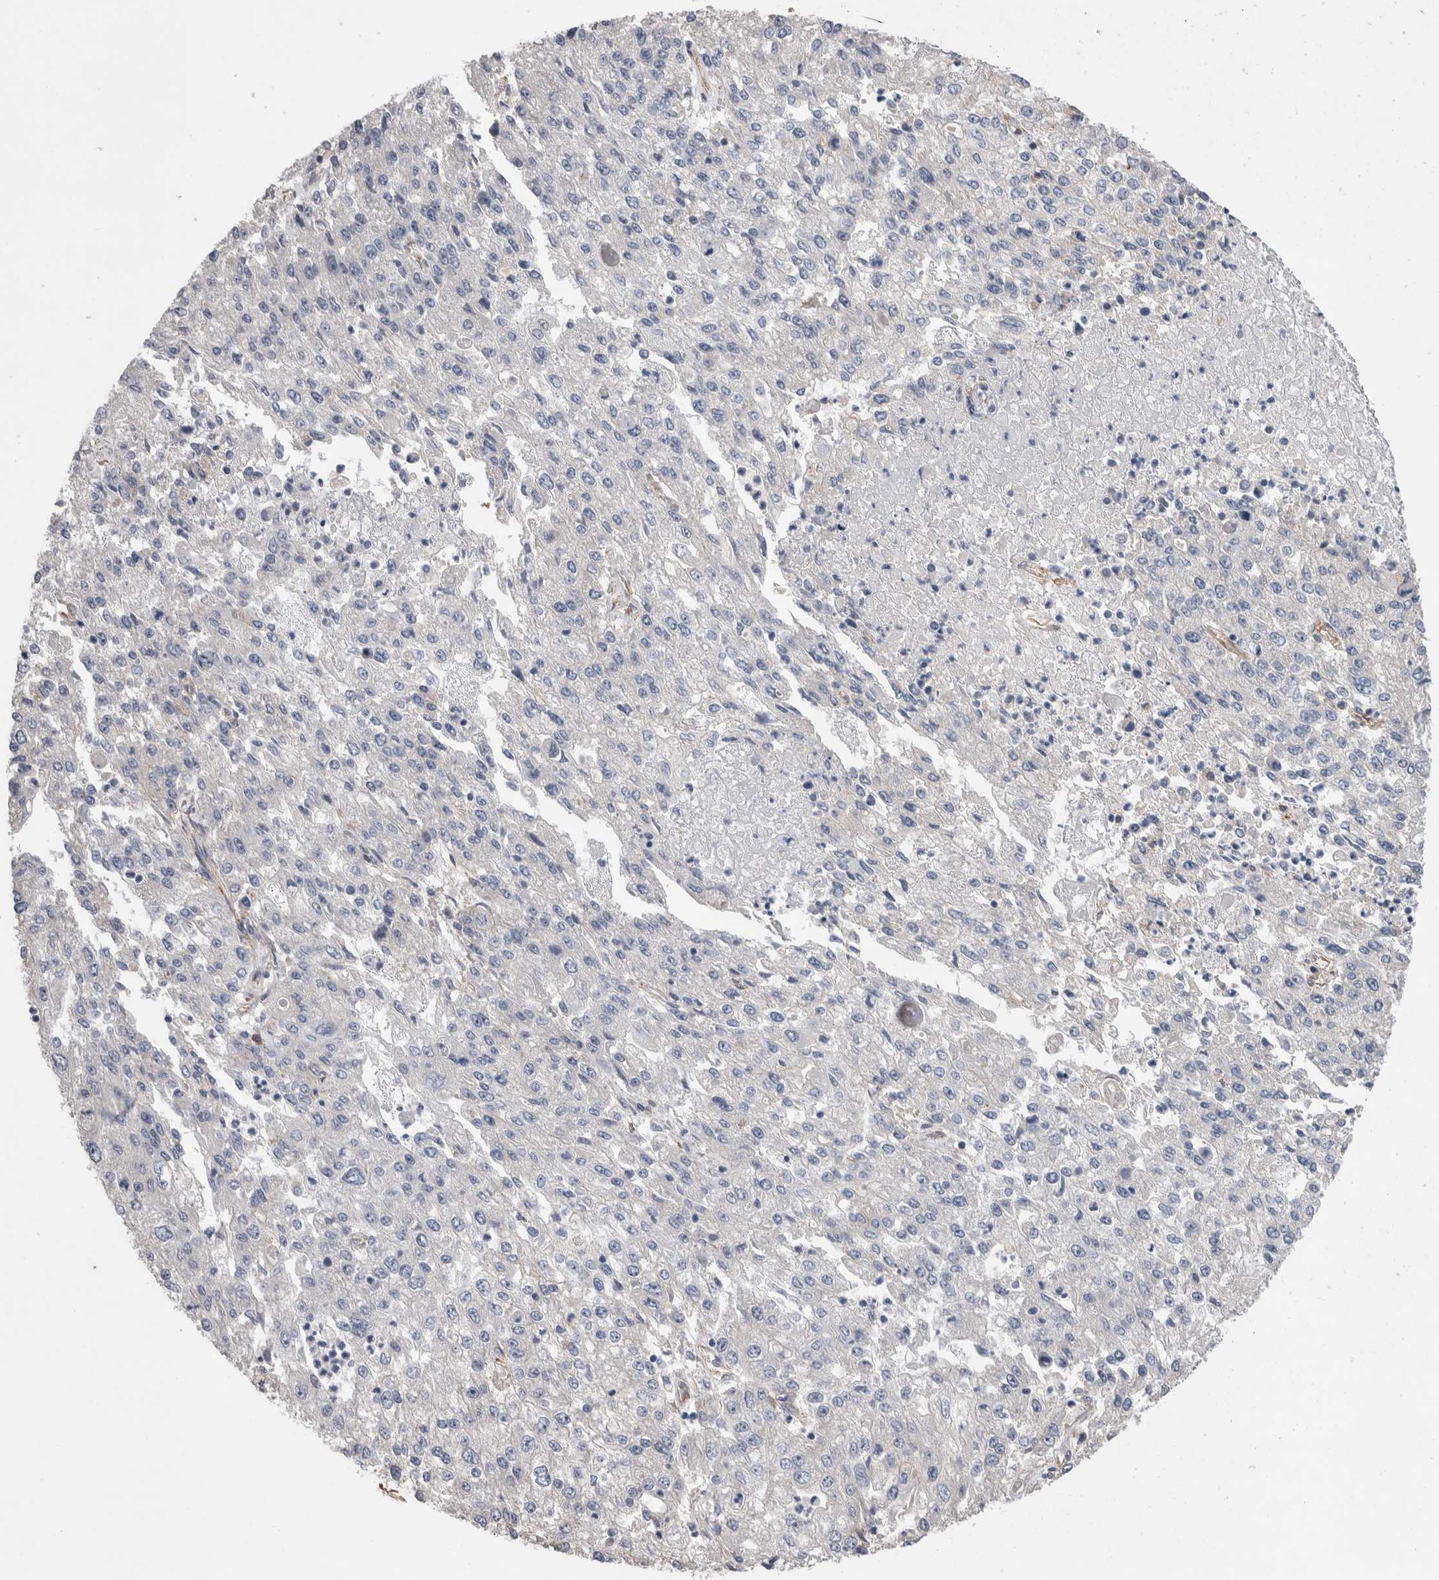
{"staining": {"intensity": "negative", "quantity": "none", "location": "none"}, "tissue": "endometrial cancer", "cell_type": "Tumor cells", "image_type": "cancer", "snomed": [{"axis": "morphology", "description": "Adenocarcinoma, NOS"}, {"axis": "topography", "description": "Endometrium"}], "caption": "Protein analysis of endometrial adenocarcinoma shows no significant positivity in tumor cells.", "gene": "GCNA", "patient": {"sex": "female", "age": 49}}